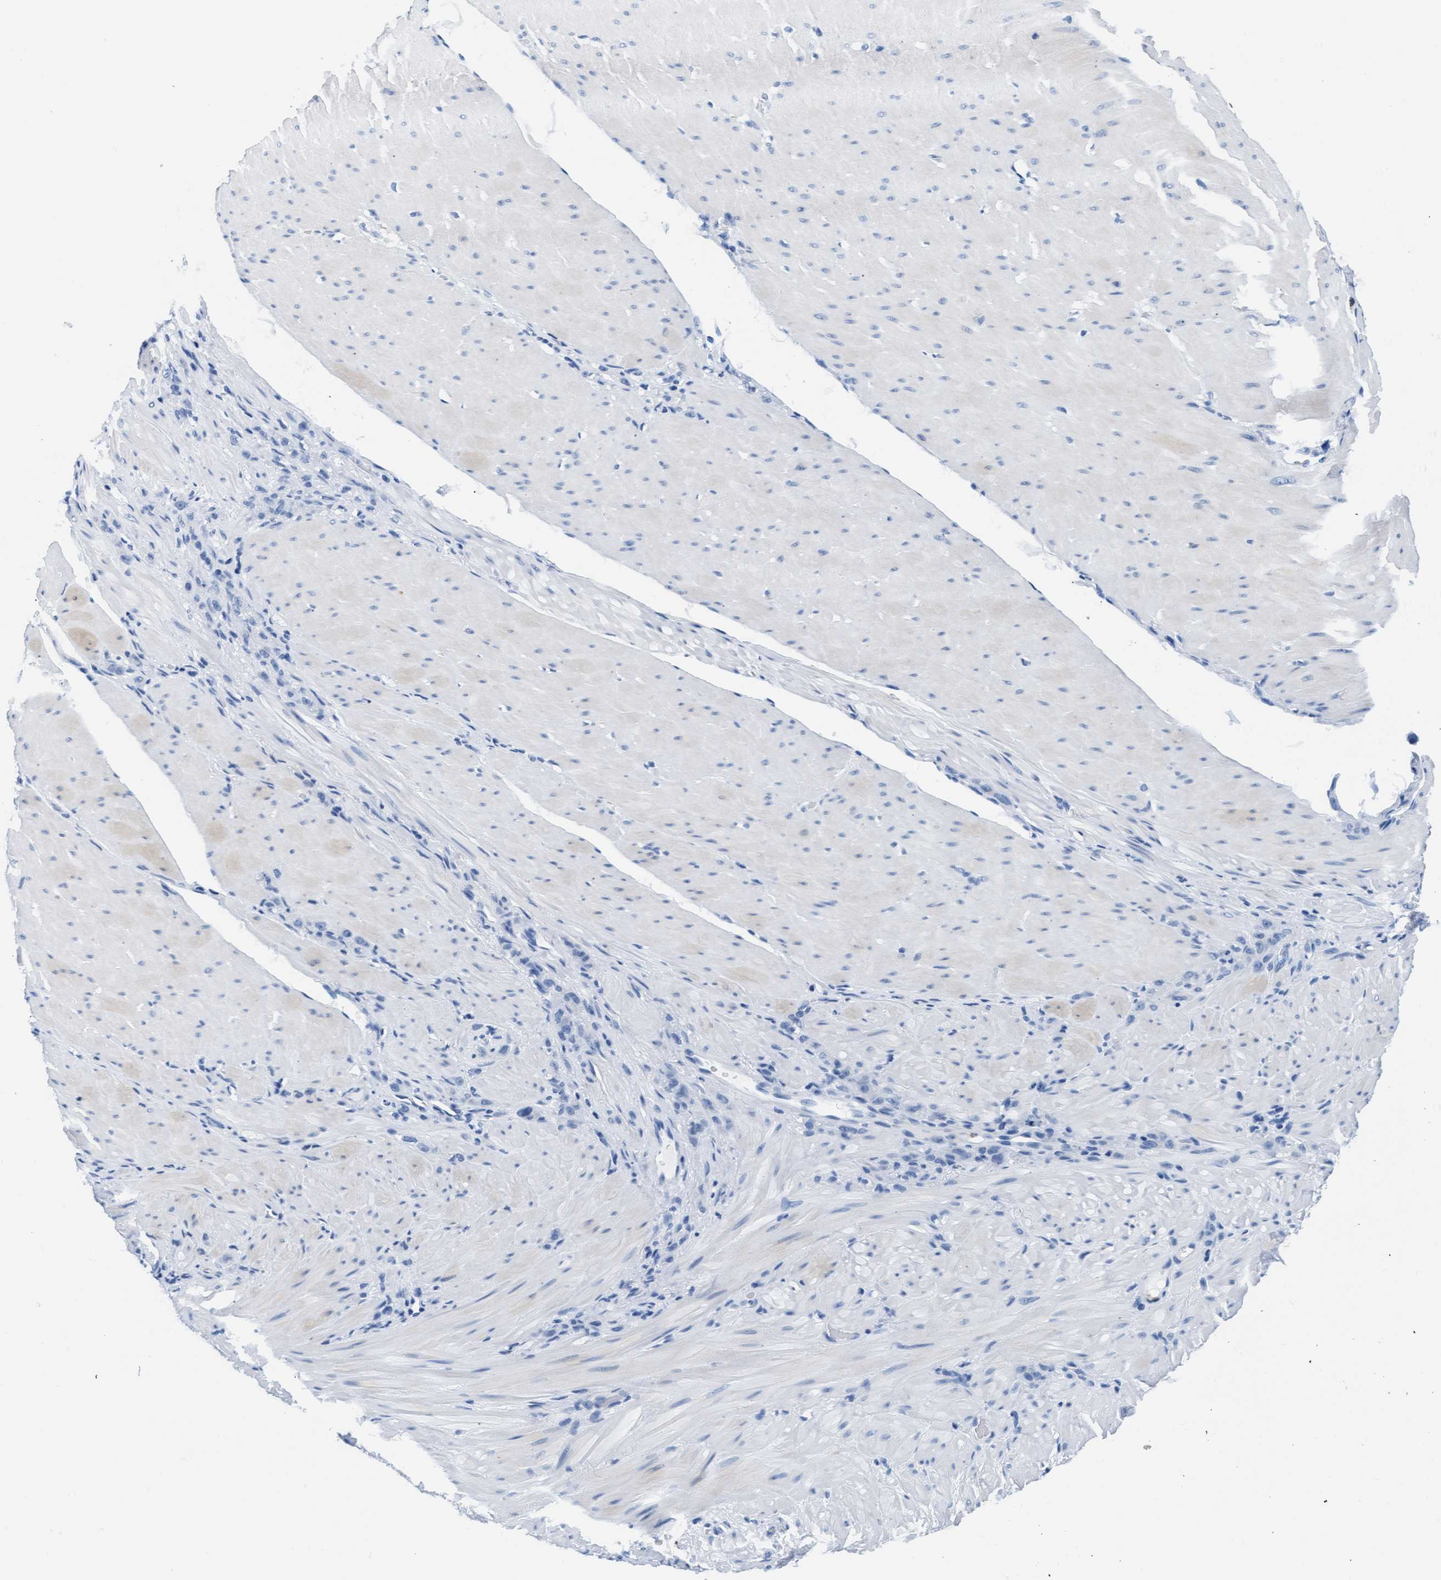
{"staining": {"intensity": "negative", "quantity": "none", "location": "none"}, "tissue": "stomach cancer", "cell_type": "Tumor cells", "image_type": "cancer", "snomed": [{"axis": "morphology", "description": "Normal tissue, NOS"}, {"axis": "morphology", "description": "Adenocarcinoma, NOS"}, {"axis": "topography", "description": "Stomach"}], "caption": "Human stomach cancer stained for a protein using immunohistochemistry (IHC) reveals no expression in tumor cells.", "gene": "MMP8", "patient": {"sex": "male", "age": 82}}